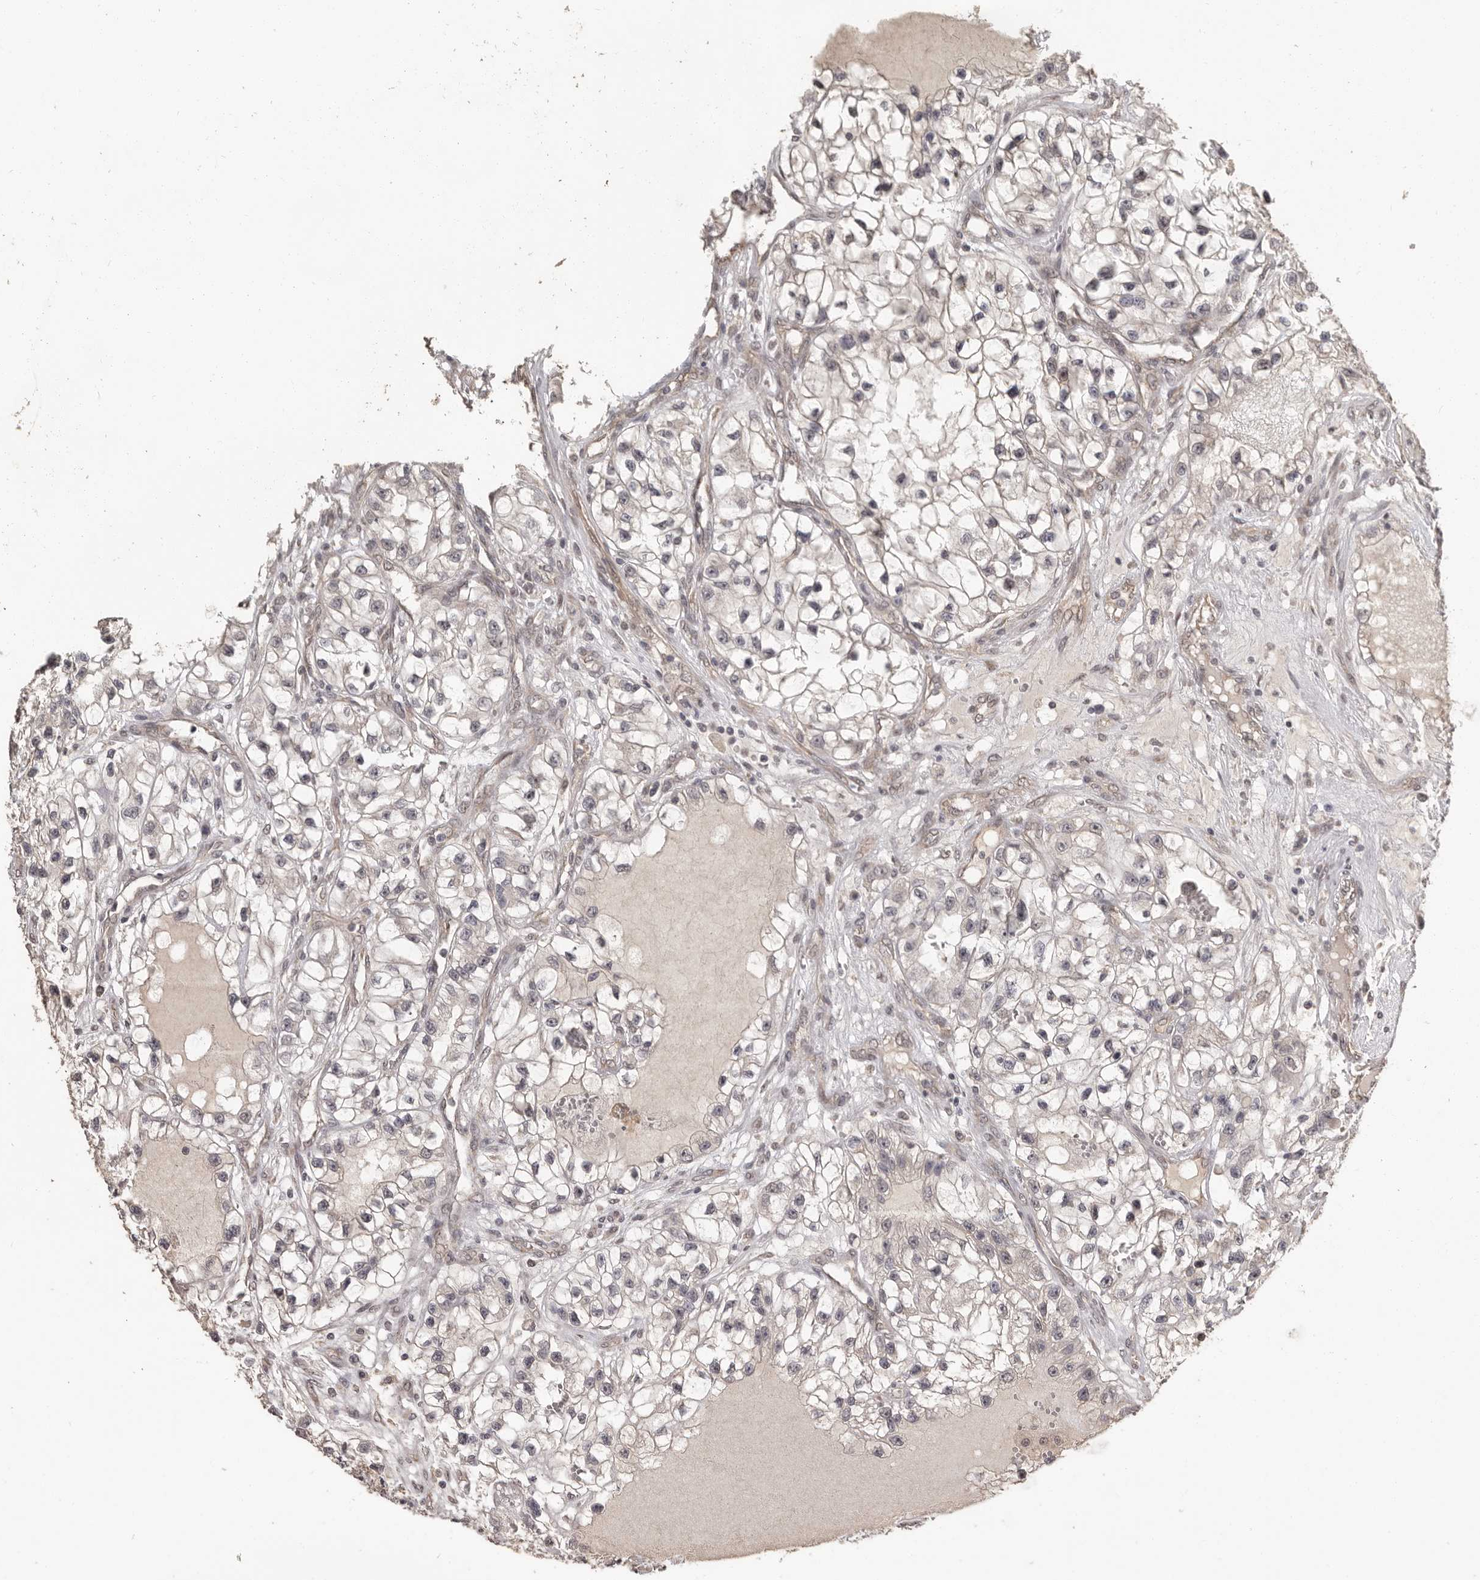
{"staining": {"intensity": "negative", "quantity": "none", "location": "none"}, "tissue": "renal cancer", "cell_type": "Tumor cells", "image_type": "cancer", "snomed": [{"axis": "morphology", "description": "Adenocarcinoma, NOS"}, {"axis": "topography", "description": "Kidney"}], "caption": "Immunohistochemistry (IHC) photomicrograph of human renal cancer stained for a protein (brown), which exhibits no staining in tumor cells. (DAB (3,3'-diaminobenzidine) immunohistochemistry (IHC) with hematoxylin counter stain).", "gene": "ZFP14", "patient": {"sex": "female", "age": 57}}